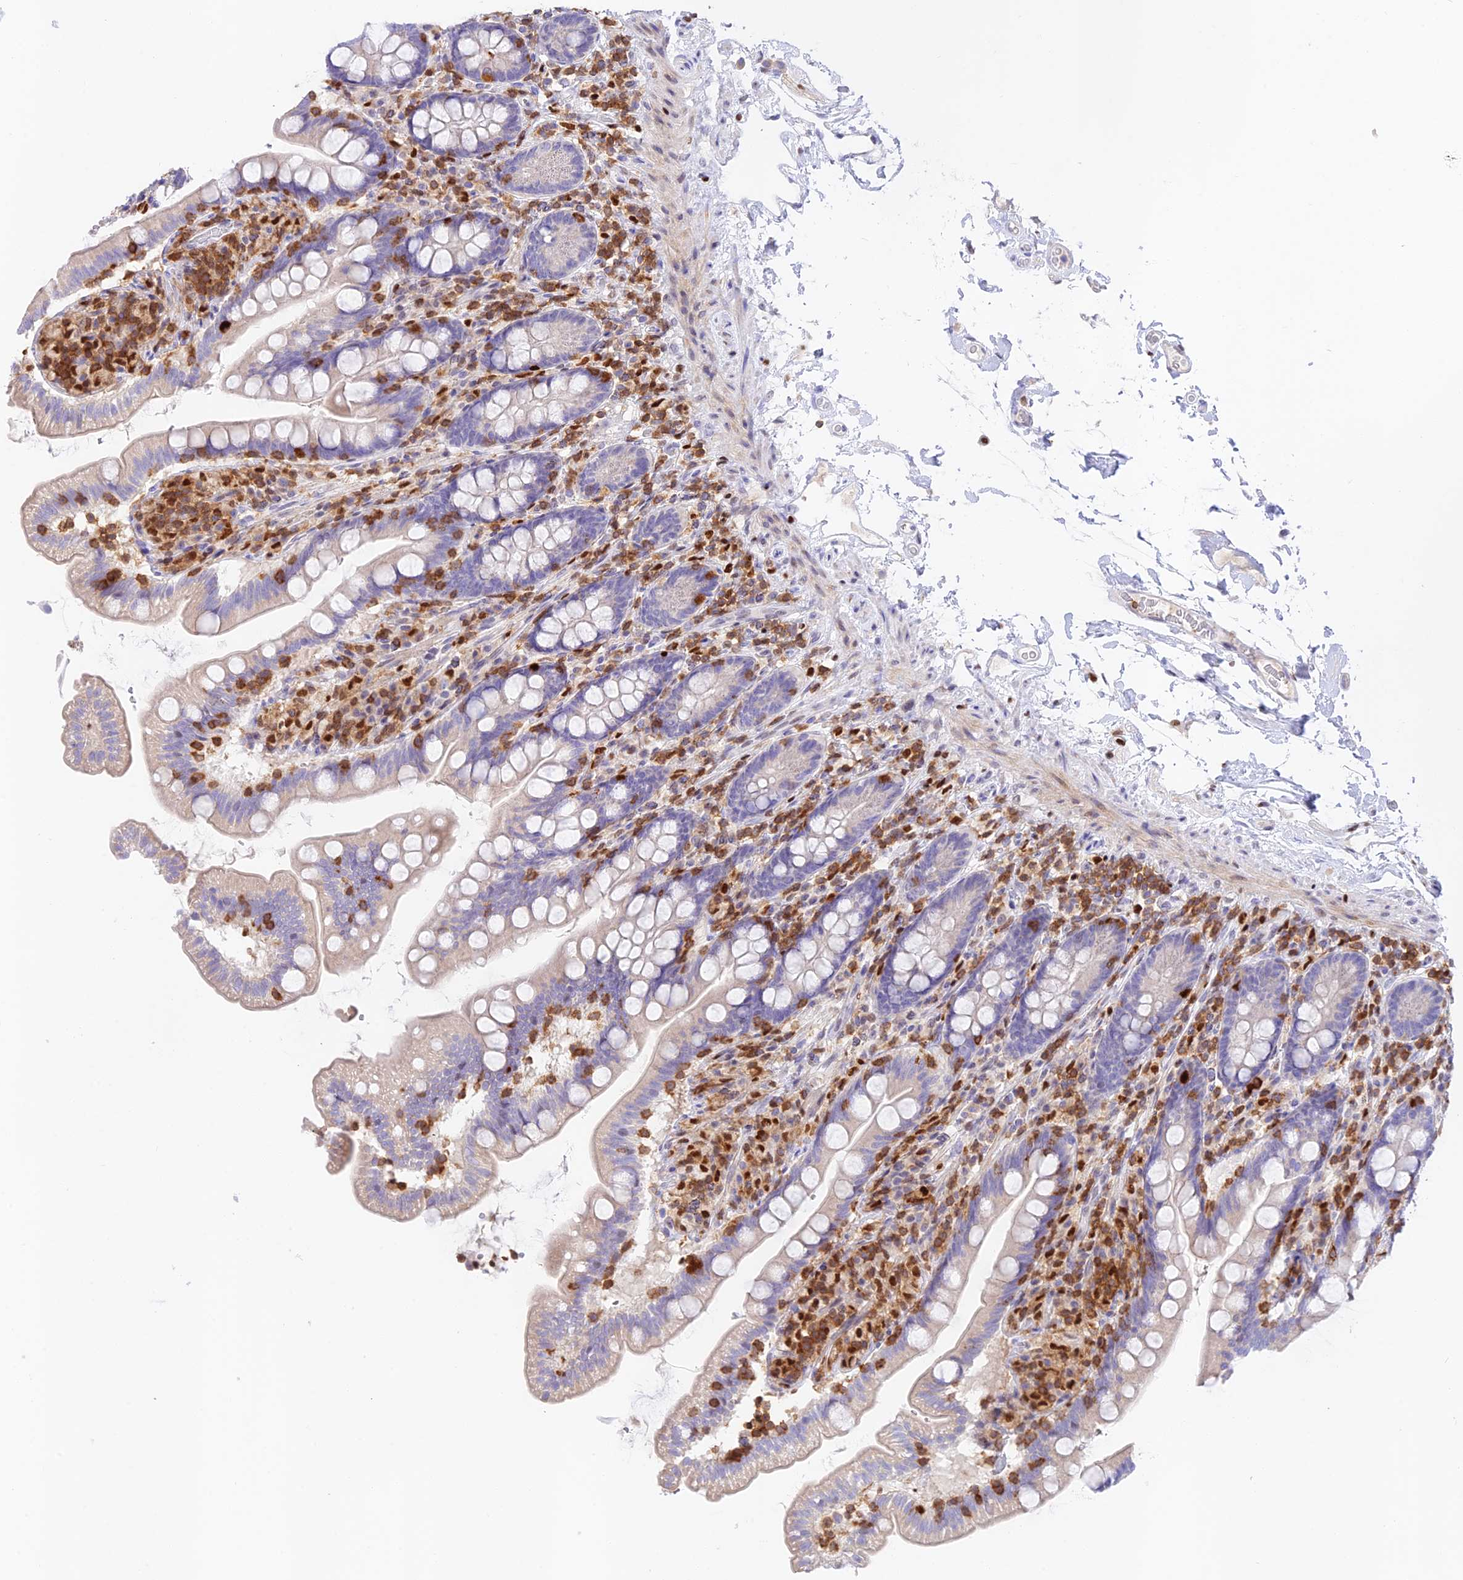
{"staining": {"intensity": "negative", "quantity": "none", "location": "none"}, "tissue": "small intestine", "cell_type": "Glandular cells", "image_type": "normal", "snomed": [{"axis": "morphology", "description": "Normal tissue, NOS"}, {"axis": "topography", "description": "Small intestine"}], "caption": "Immunohistochemistry (IHC) micrograph of unremarkable human small intestine stained for a protein (brown), which displays no positivity in glandular cells.", "gene": "DENND1C", "patient": {"sex": "female", "age": 64}}